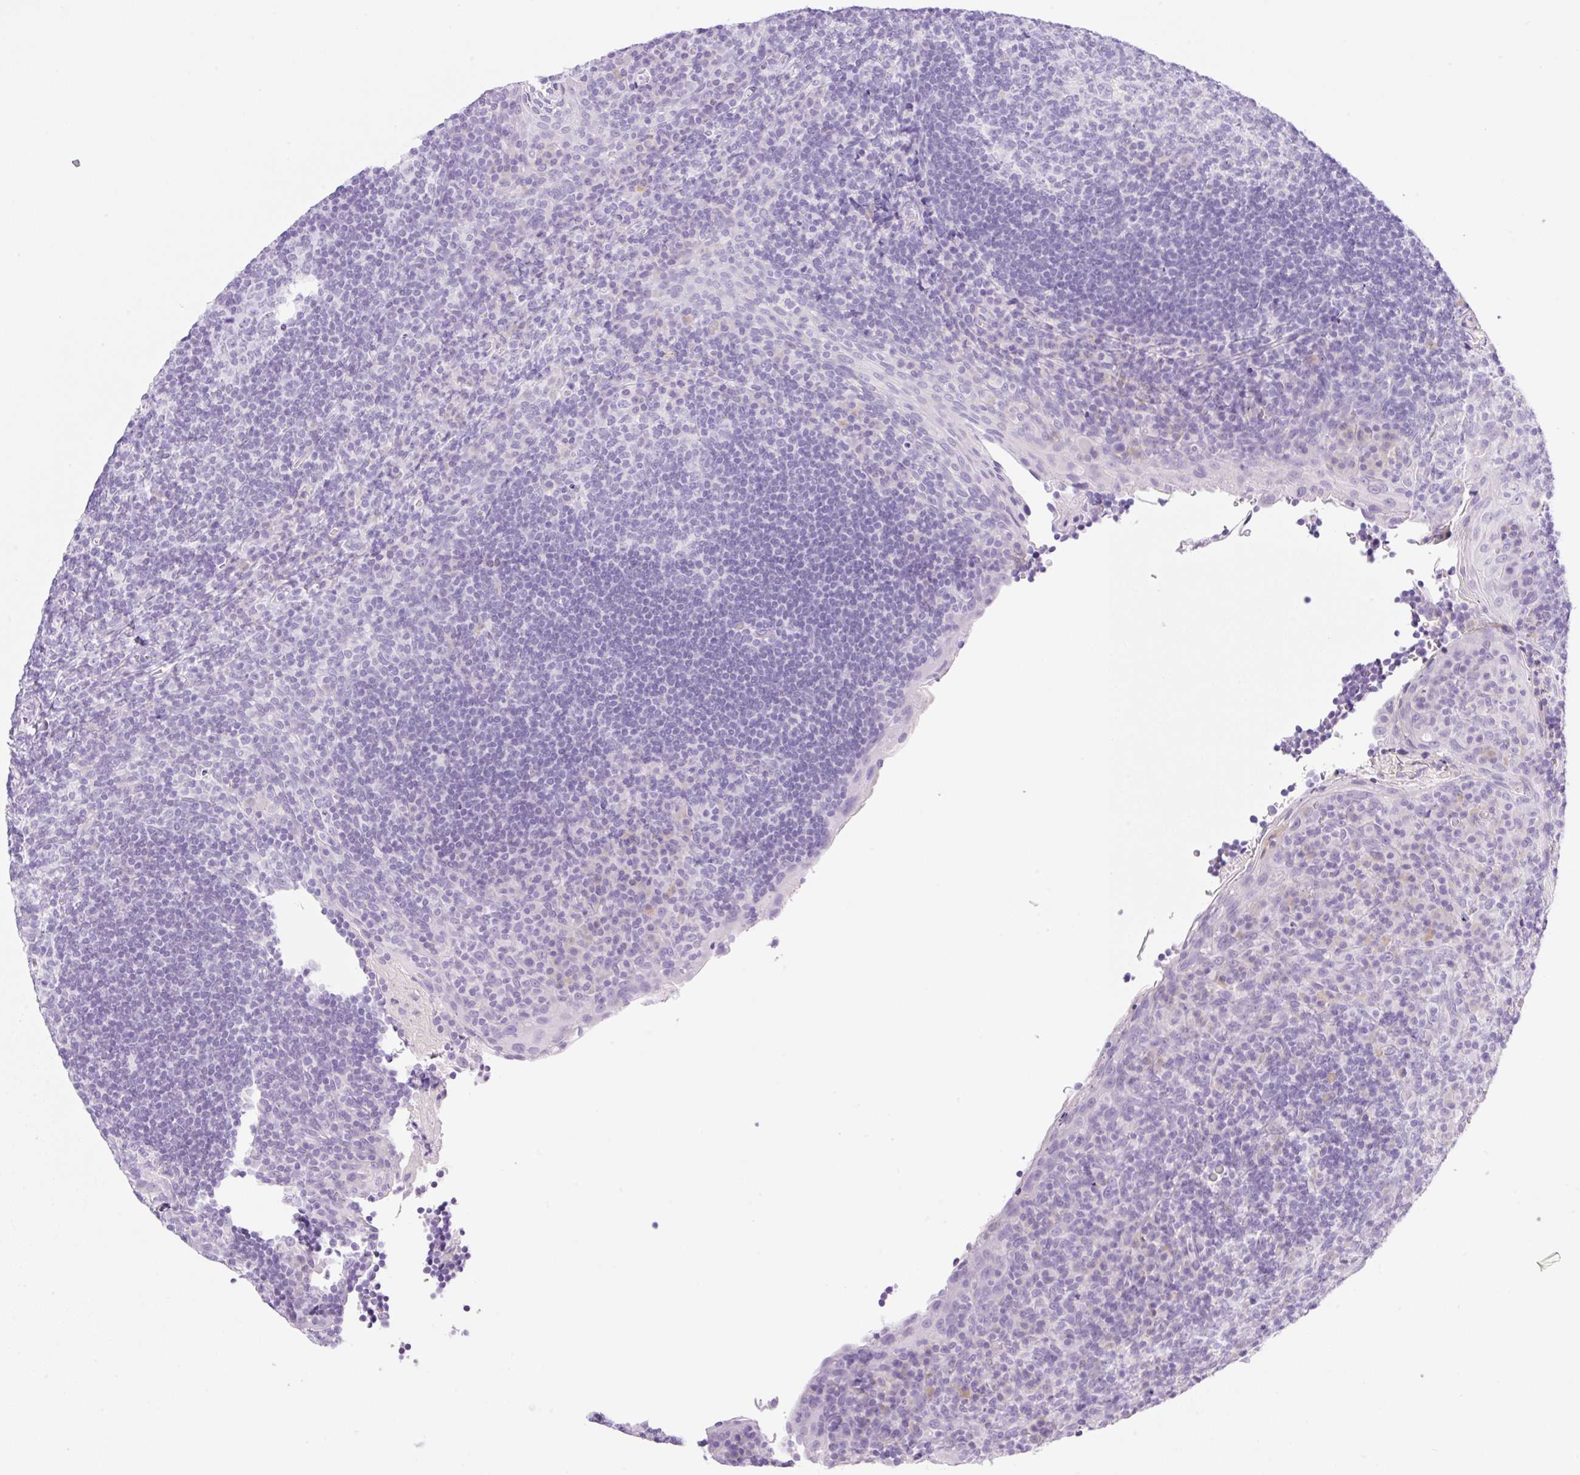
{"staining": {"intensity": "negative", "quantity": "none", "location": "none"}, "tissue": "tonsil", "cell_type": "Germinal center cells", "image_type": "normal", "snomed": [{"axis": "morphology", "description": "Normal tissue, NOS"}, {"axis": "topography", "description": "Tonsil"}], "caption": "Histopathology image shows no significant protein staining in germinal center cells of benign tonsil.", "gene": "PALM3", "patient": {"sex": "male", "age": 17}}